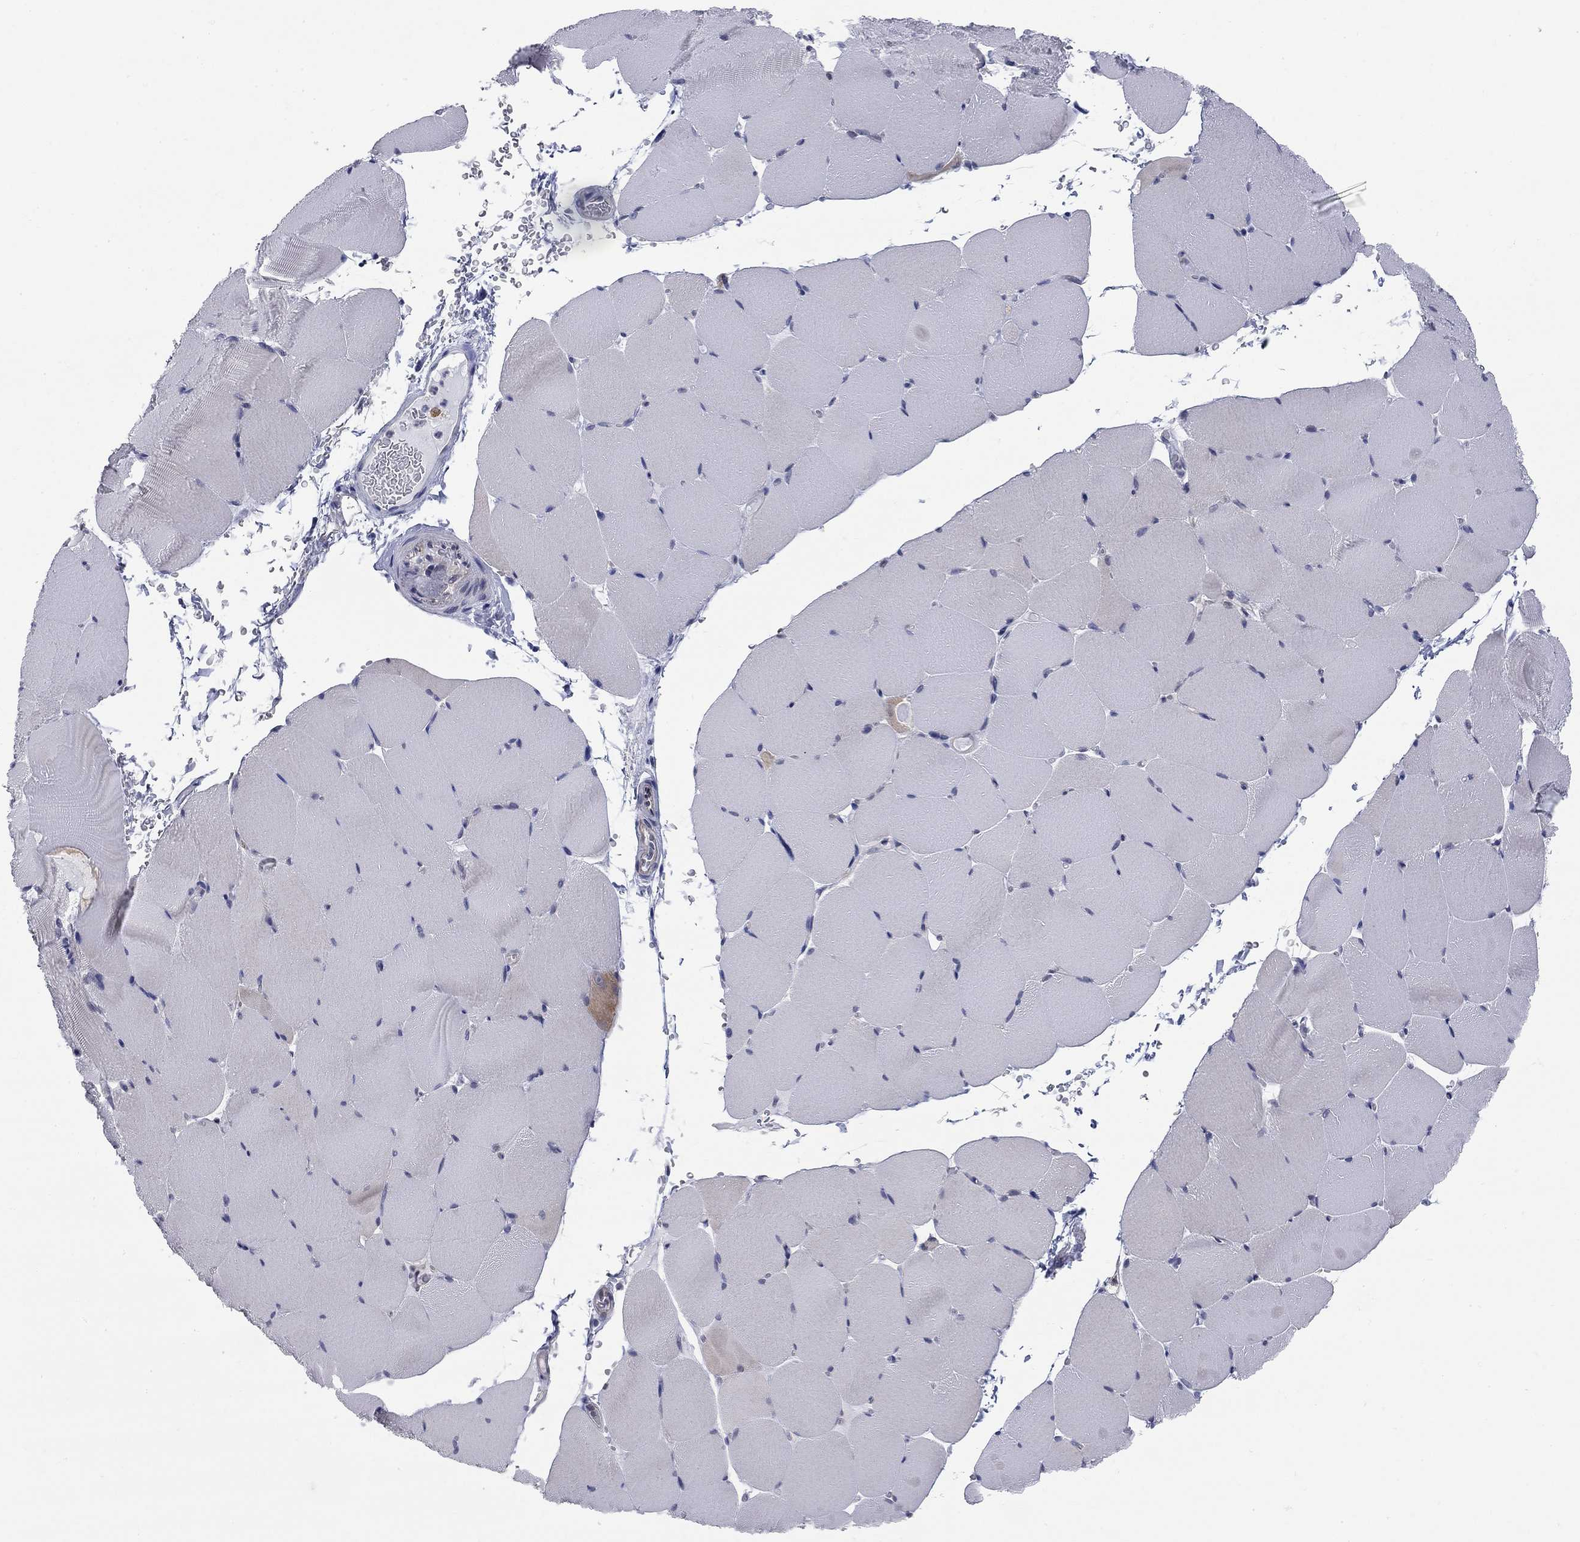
{"staining": {"intensity": "negative", "quantity": "none", "location": "none"}, "tissue": "skeletal muscle", "cell_type": "Myocytes", "image_type": "normal", "snomed": [{"axis": "morphology", "description": "Normal tissue, NOS"}, {"axis": "topography", "description": "Skeletal muscle"}], "caption": "A histopathology image of human skeletal muscle is negative for staining in myocytes. (Brightfield microscopy of DAB immunohistochemistry at high magnification).", "gene": "ENSG00000255639", "patient": {"sex": "female", "age": 37}}